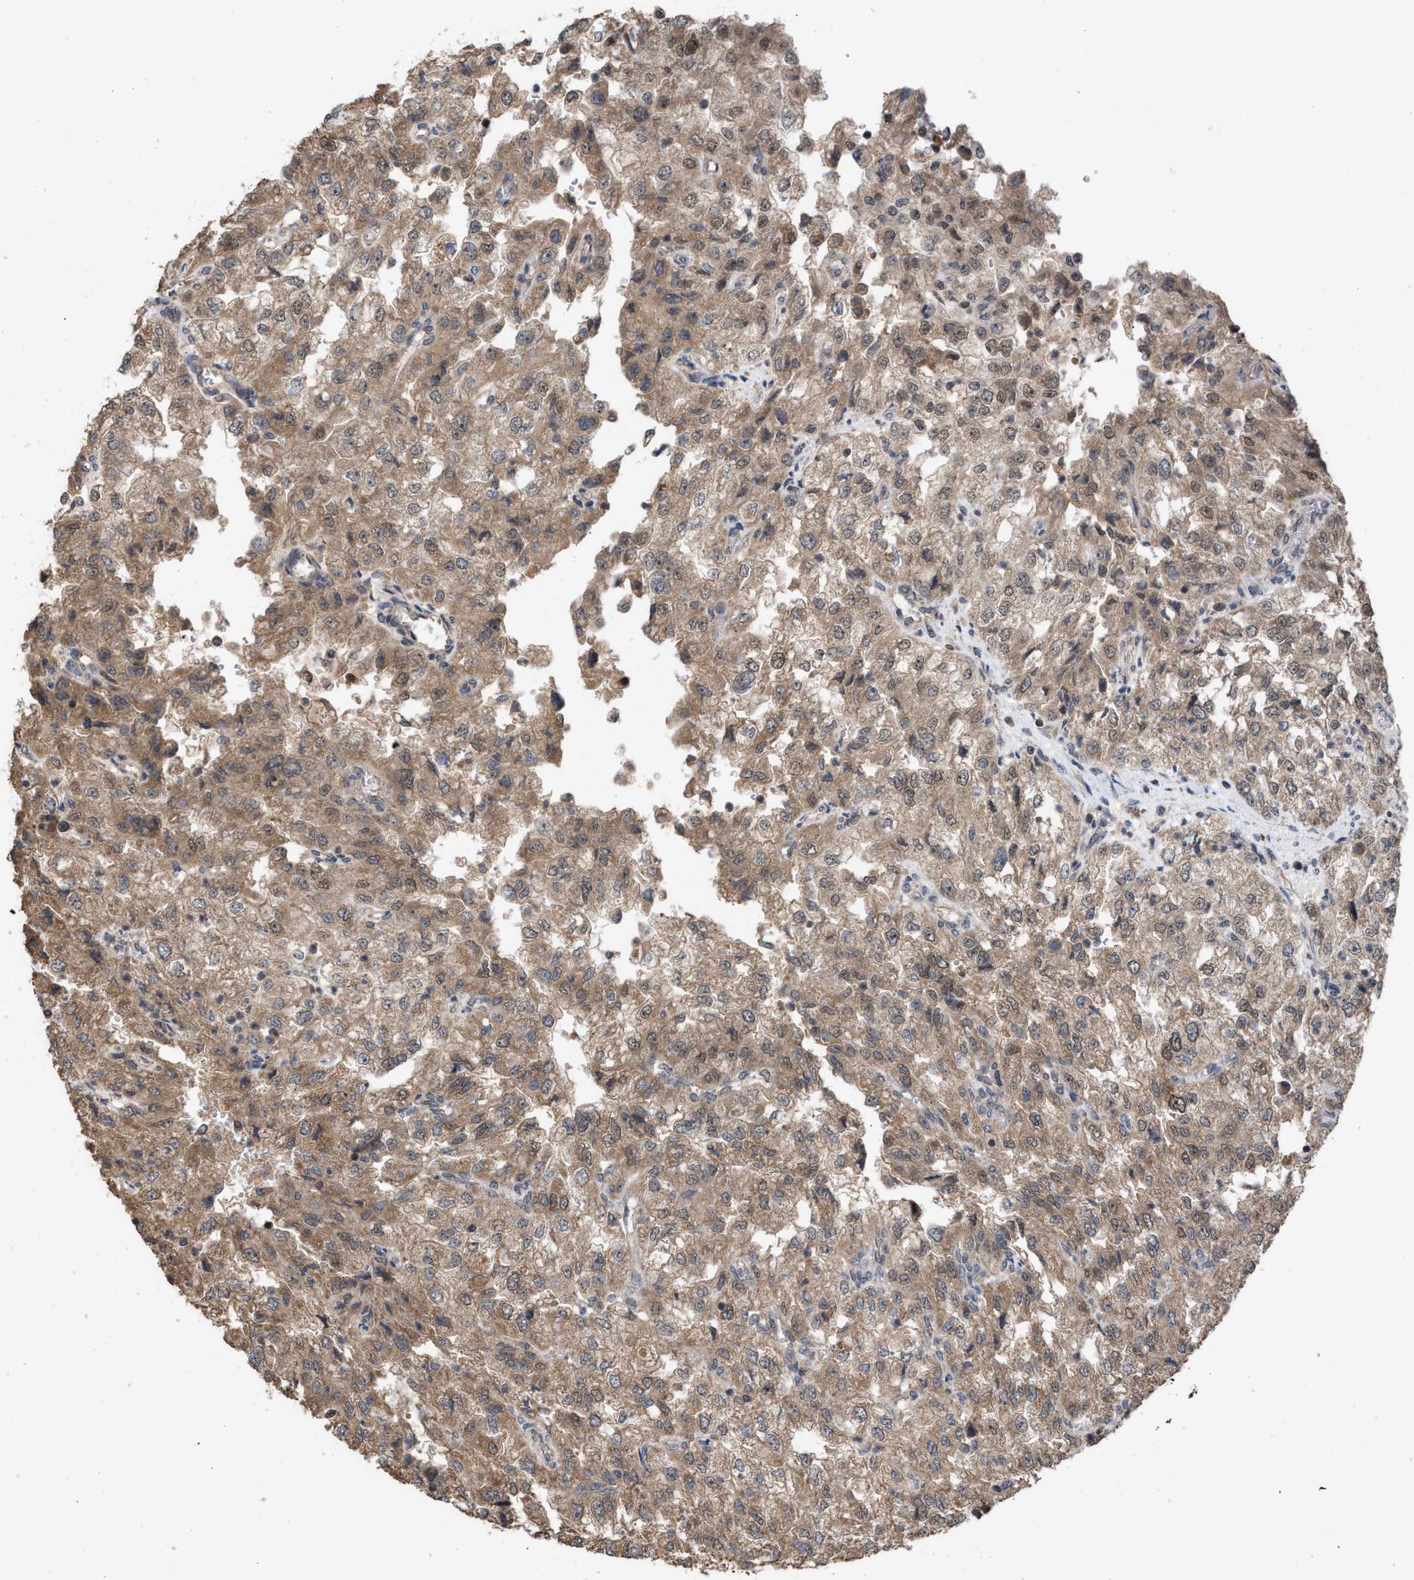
{"staining": {"intensity": "moderate", "quantity": ">75%", "location": "cytoplasmic/membranous"}, "tissue": "renal cancer", "cell_type": "Tumor cells", "image_type": "cancer", "snomed": [{"axis": "morphology", "description": "Adenocarcinoma, NOS"}, {"axis": "topography", "description": "Kidney"}], "caption": "Human renal cancer (adenocarcinoma) stained with a brown dye exhibits moderate cytoplasmic/membranous positive staining in about >75% of tumor cells.", "gene": "C9orf78", "patient": {"sex": "female", "age": 54}}